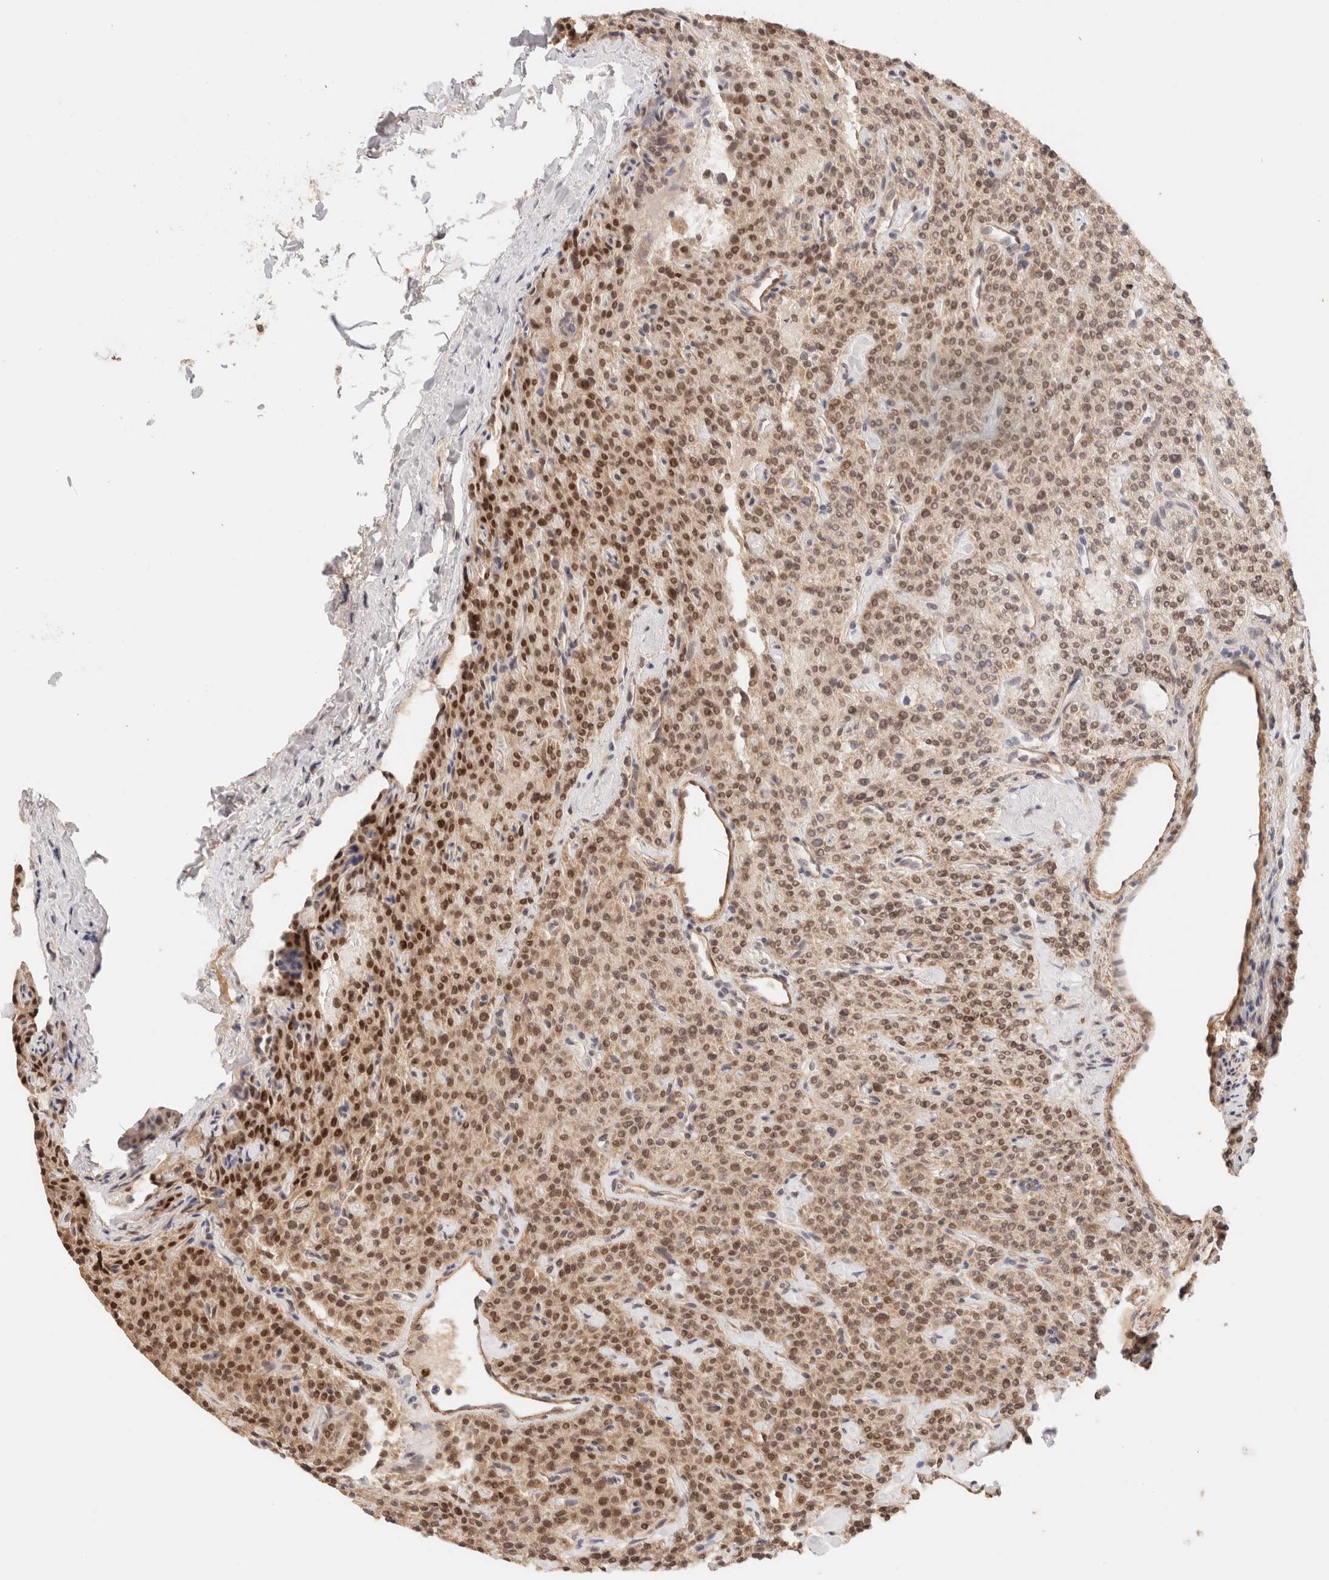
{"staining": {"intensity": "moderate", "quantity": ">75%", "location": "cytoplasmic/membranous,nuclear"}, "tissue": "parathyroid gland", "cell_type": "Glandular cells", "image_type": "normal", "snomed": [{"axis": "morphology", "description": "Normal tissue, NOS"}, {"axis": "topography", "description": "Parathyroid gland"}], "caption": "About >75% of glandular cells in normal human parathyroid gland show moderate cytoplasmic/membranous,nuclear protein positivity as visualized by brown immunohistochemical staining.", "gene": "BRPF3", "patient": {"sex": "male", "age": 46}}